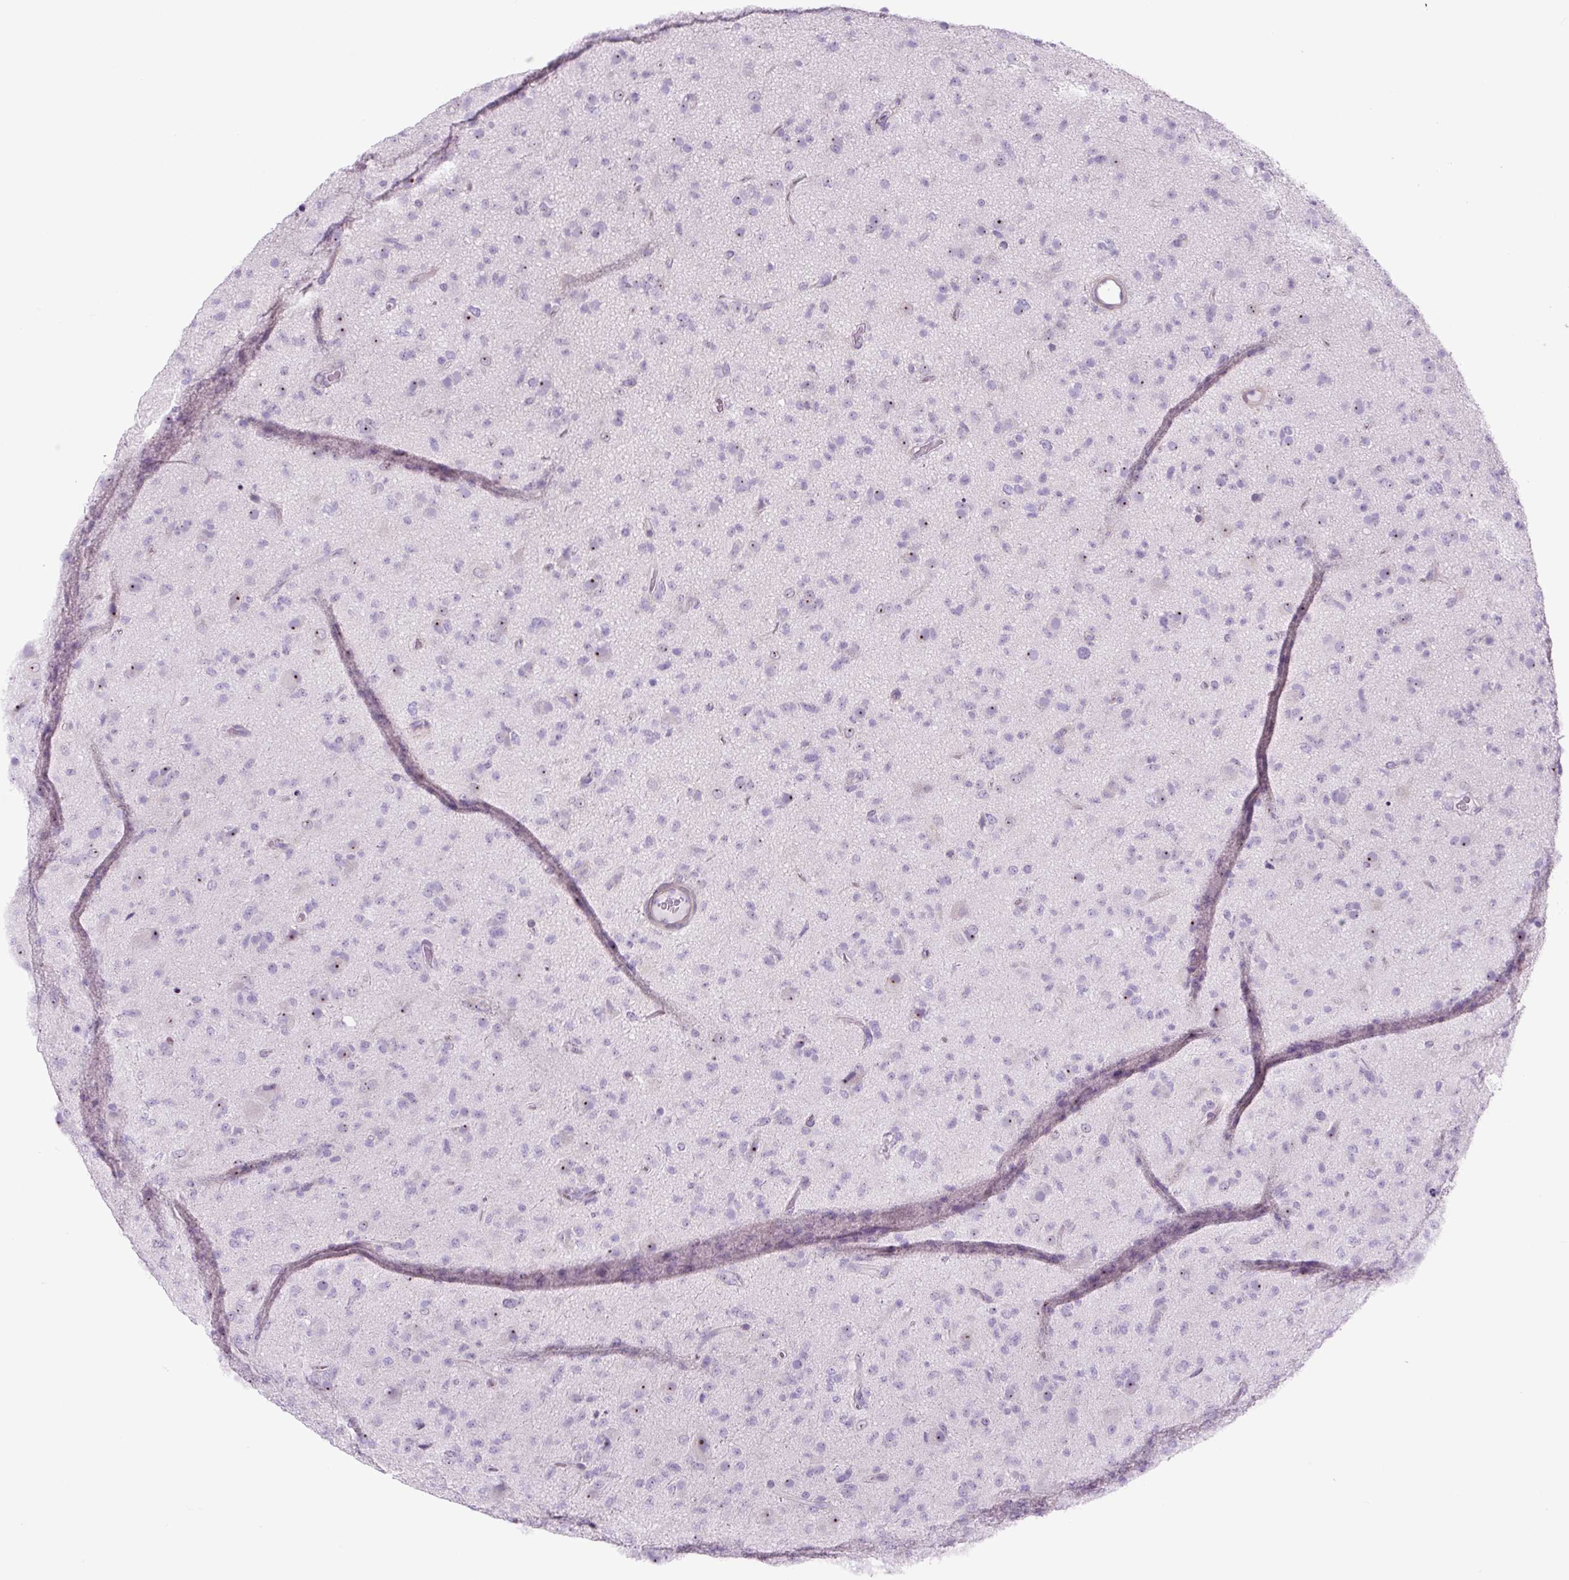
{"staining": {"intensity": "negative", "quantity": "none", "location": "none"}, "tissue": "glioma", "cell_type": "Tumor cells", "image_type": "cancer", "snomed": [{"axis": "morphology", "description": "Glioma, malignant, Low grade"}, {"axis": "topography", "description": "Brain"}], "caption": "Human glioma stained for a protein using immunohistochemistry shows no expression in tumor cells.", "gene": "RRS1", "patient": {"sex": "male", "age": 65}}